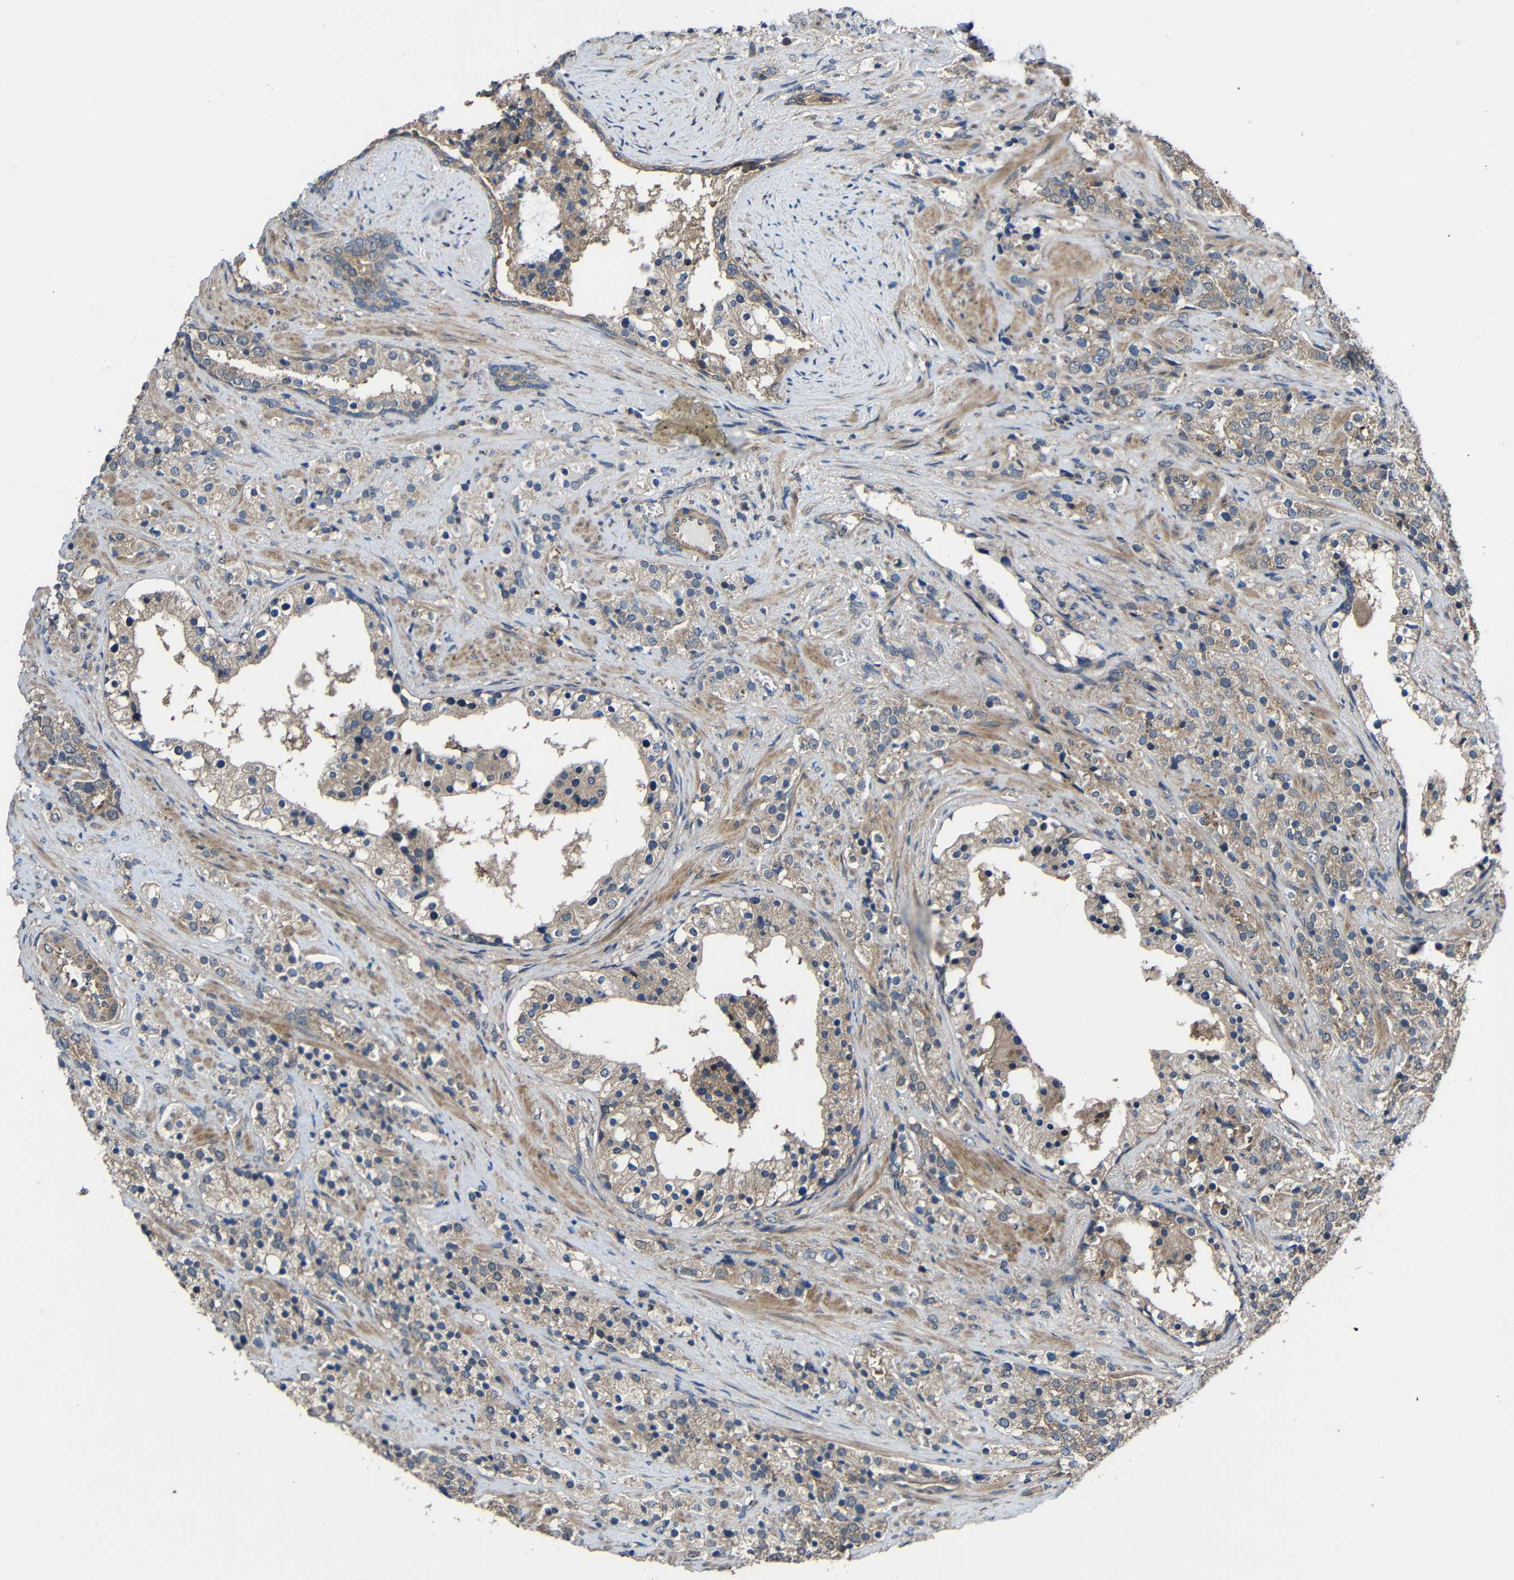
{"staining": {"intensity": "weak", "quantity": ">75%", "location": "cytoplasmic/membranous"}, "tissue": "prostate cancer", "cell_type": "Tumor cells", "image_type": "cancer", "snomed": [{"axis": "morphology", "description": "Adenocarcinoma, High grade"}, {"axis": "topography", "description": "Prostate"}], "caption": "Prostate cancer stained with a brown dye displays weak cytoplasmic/membranous positive staining in approximately >75% of tumor cells.", "gene": "CHST9", "patient": {"sex": "male", "age": 71}}